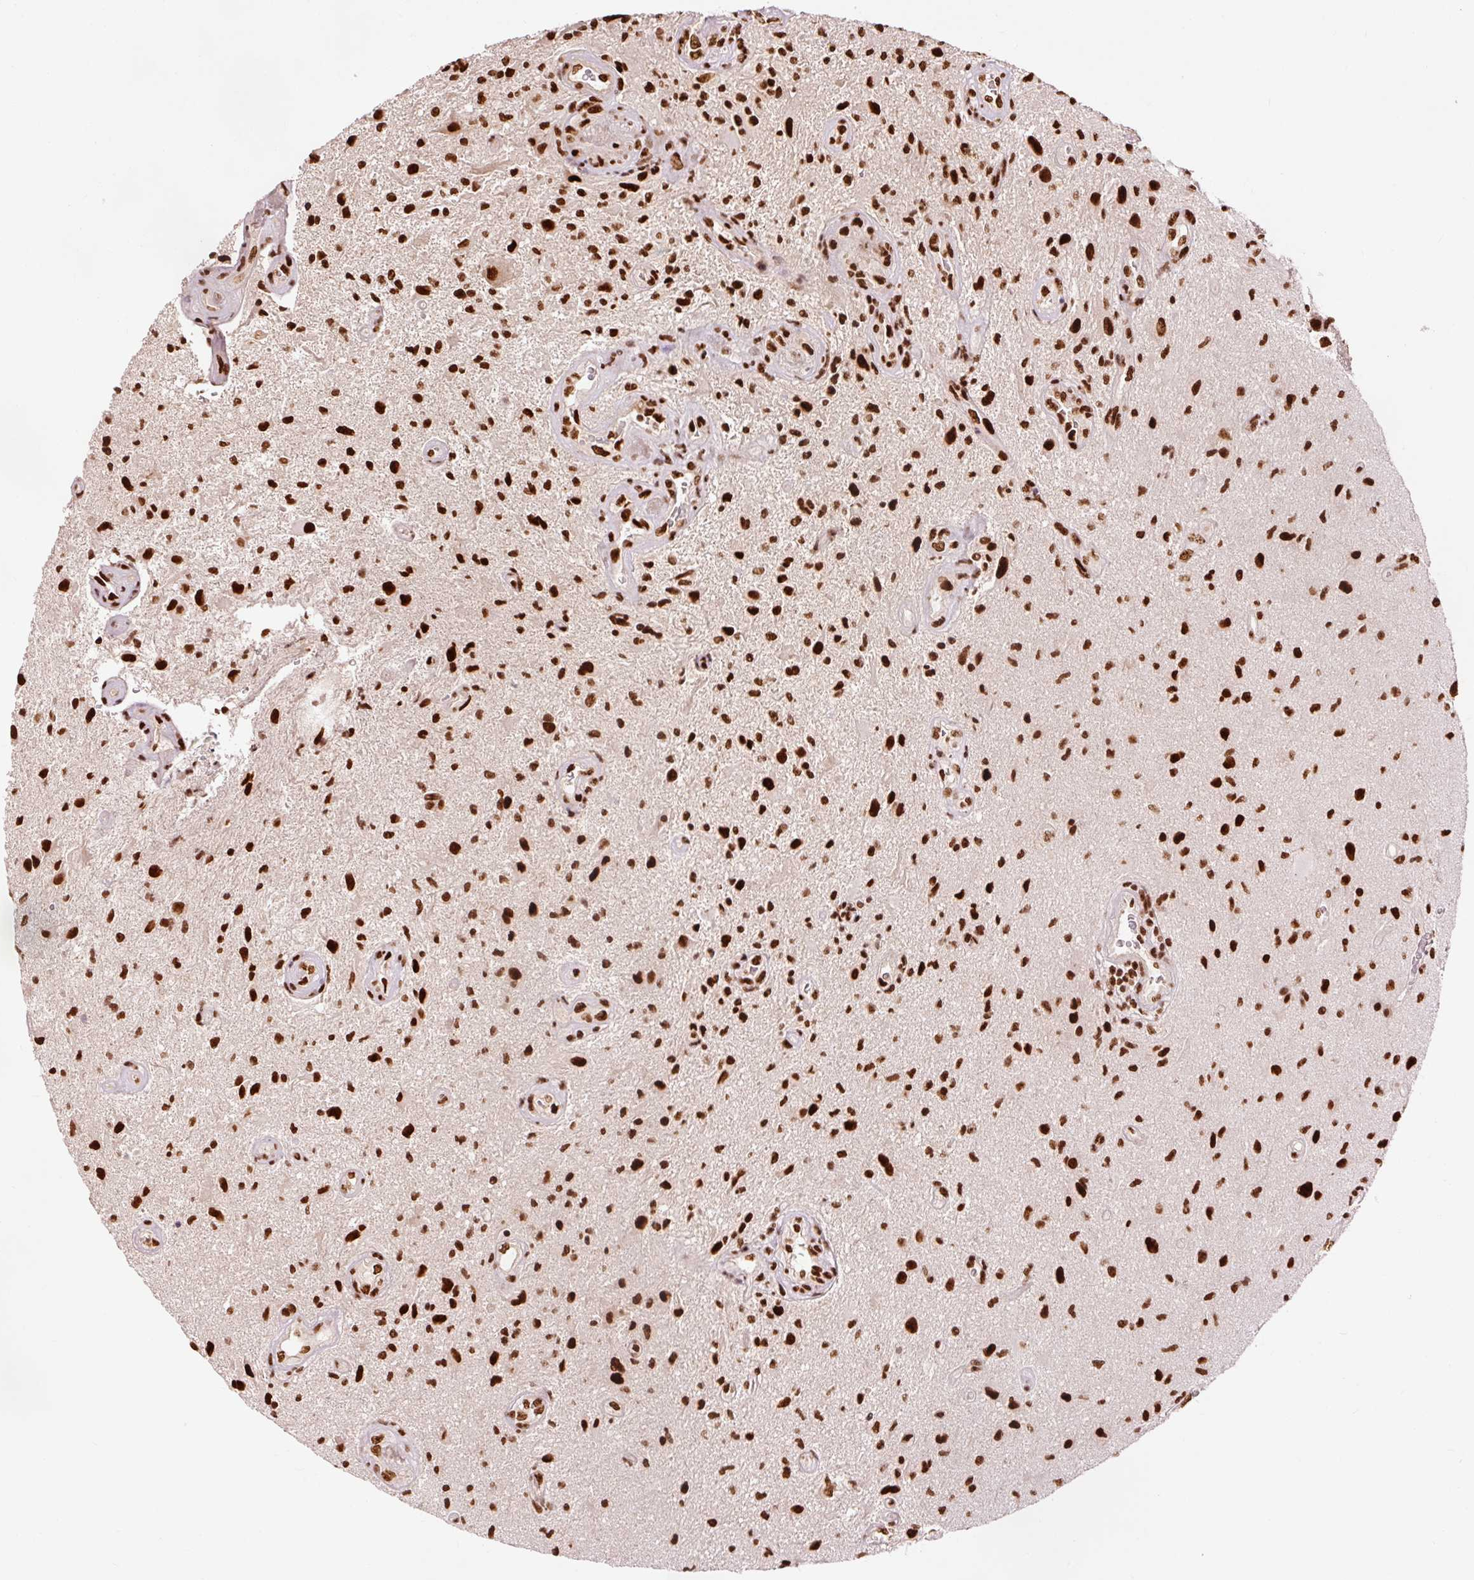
{"staining": {"intensity": "strong", "quantity": ">75%", "location": "nuclear"}, "tissue": "glioma", "cell_type": "Tumor cells", "image_type": "cancer", "snomed": [{"axis": "morphology", "description": "Glioma, malignant, High grade"}, {"axis": "topography", "description": "Brain"}], "caption": "Strong nuclear positivity for a protein is appreciated in about >75% of tumor cells of glioma using immunohistochemistry (IHC).", "gene": "ZBTB44", "patient": {"sex": "male", "age": 67}}